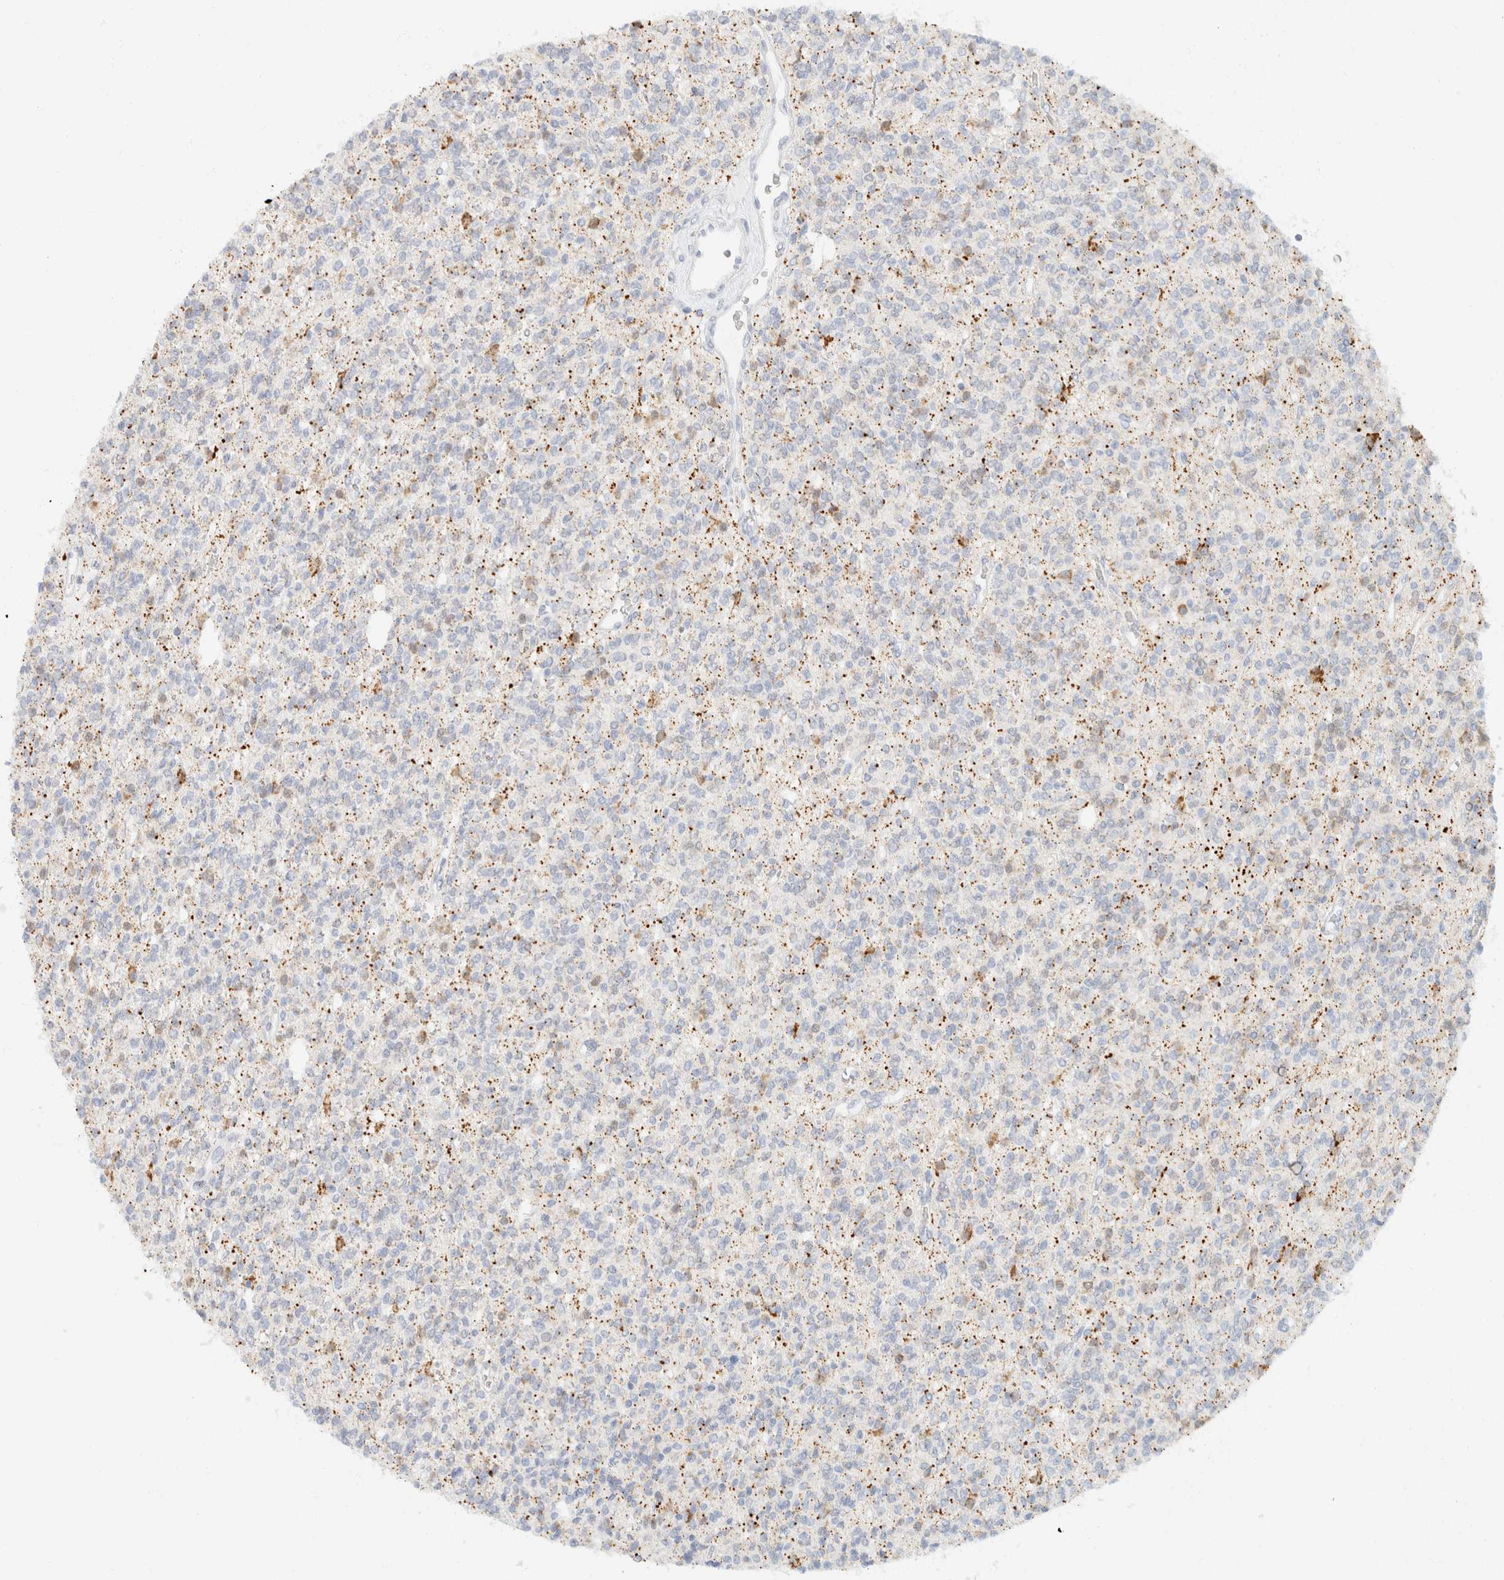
{"staining": {"intensity": "negative", "quantity": "none", "location": "none"}, "tissue": "glioma", "cell_type": "Tumor cells", "image_type": "cancer", "snomed": [{"axis": "morphology", "description": "Glioma, malignant, High grade"}, {"axis": "topography", "description": "Brain"}], "caption": "Tumor cells are negative for protein expression in human malignant high-grade glioma. (Immunohistochemistry (ihc), brightfield microscopy, high magnification).", "gene": "KRT20", "patient": {"sex": "male", "age": 34}}